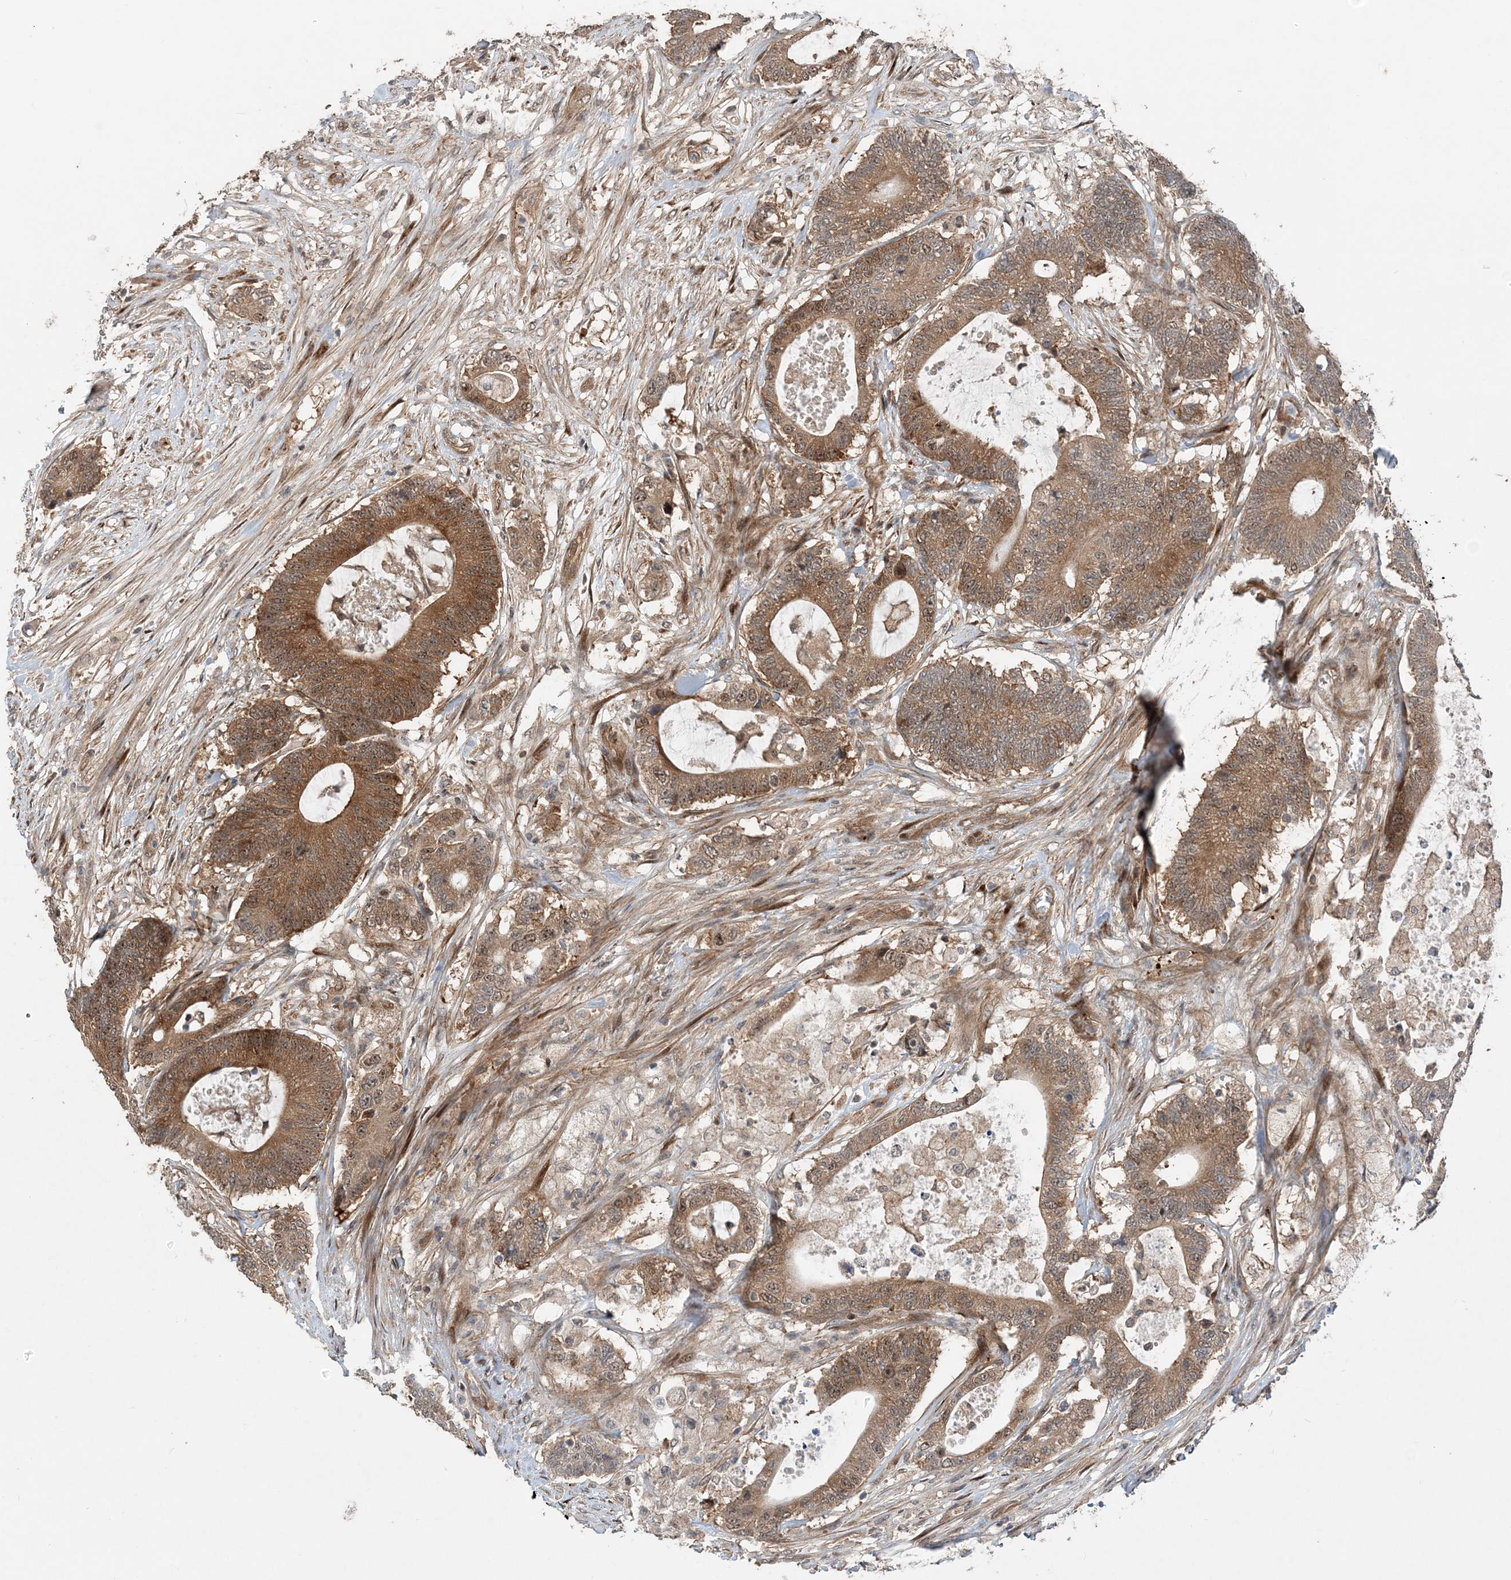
{"staining": {"intensity": "moderate", "quantity": ">75%", "location": "cytoplasmic/membranous,nuclear"}, "tissue": "colorectal cancer", "cell_type": "Tumor cells", "image_type": "cancer", "snomed": [{"axis": "morphology", "description": "Adenocarcinoma, NOS"}, {"axis": "topography", "description": "Colon"}], "caption": "A high-resolution micrograph shows immunohistochemistry (IHC) staining of colorectal cancer (adenocarcinoma), which exhibits moderate cytoplasmic/membranous and nuclear expression in approximately >75% of tumor cells.", "gene": "GEMIN5", "patient": {"sex": "female", "age": 84}}